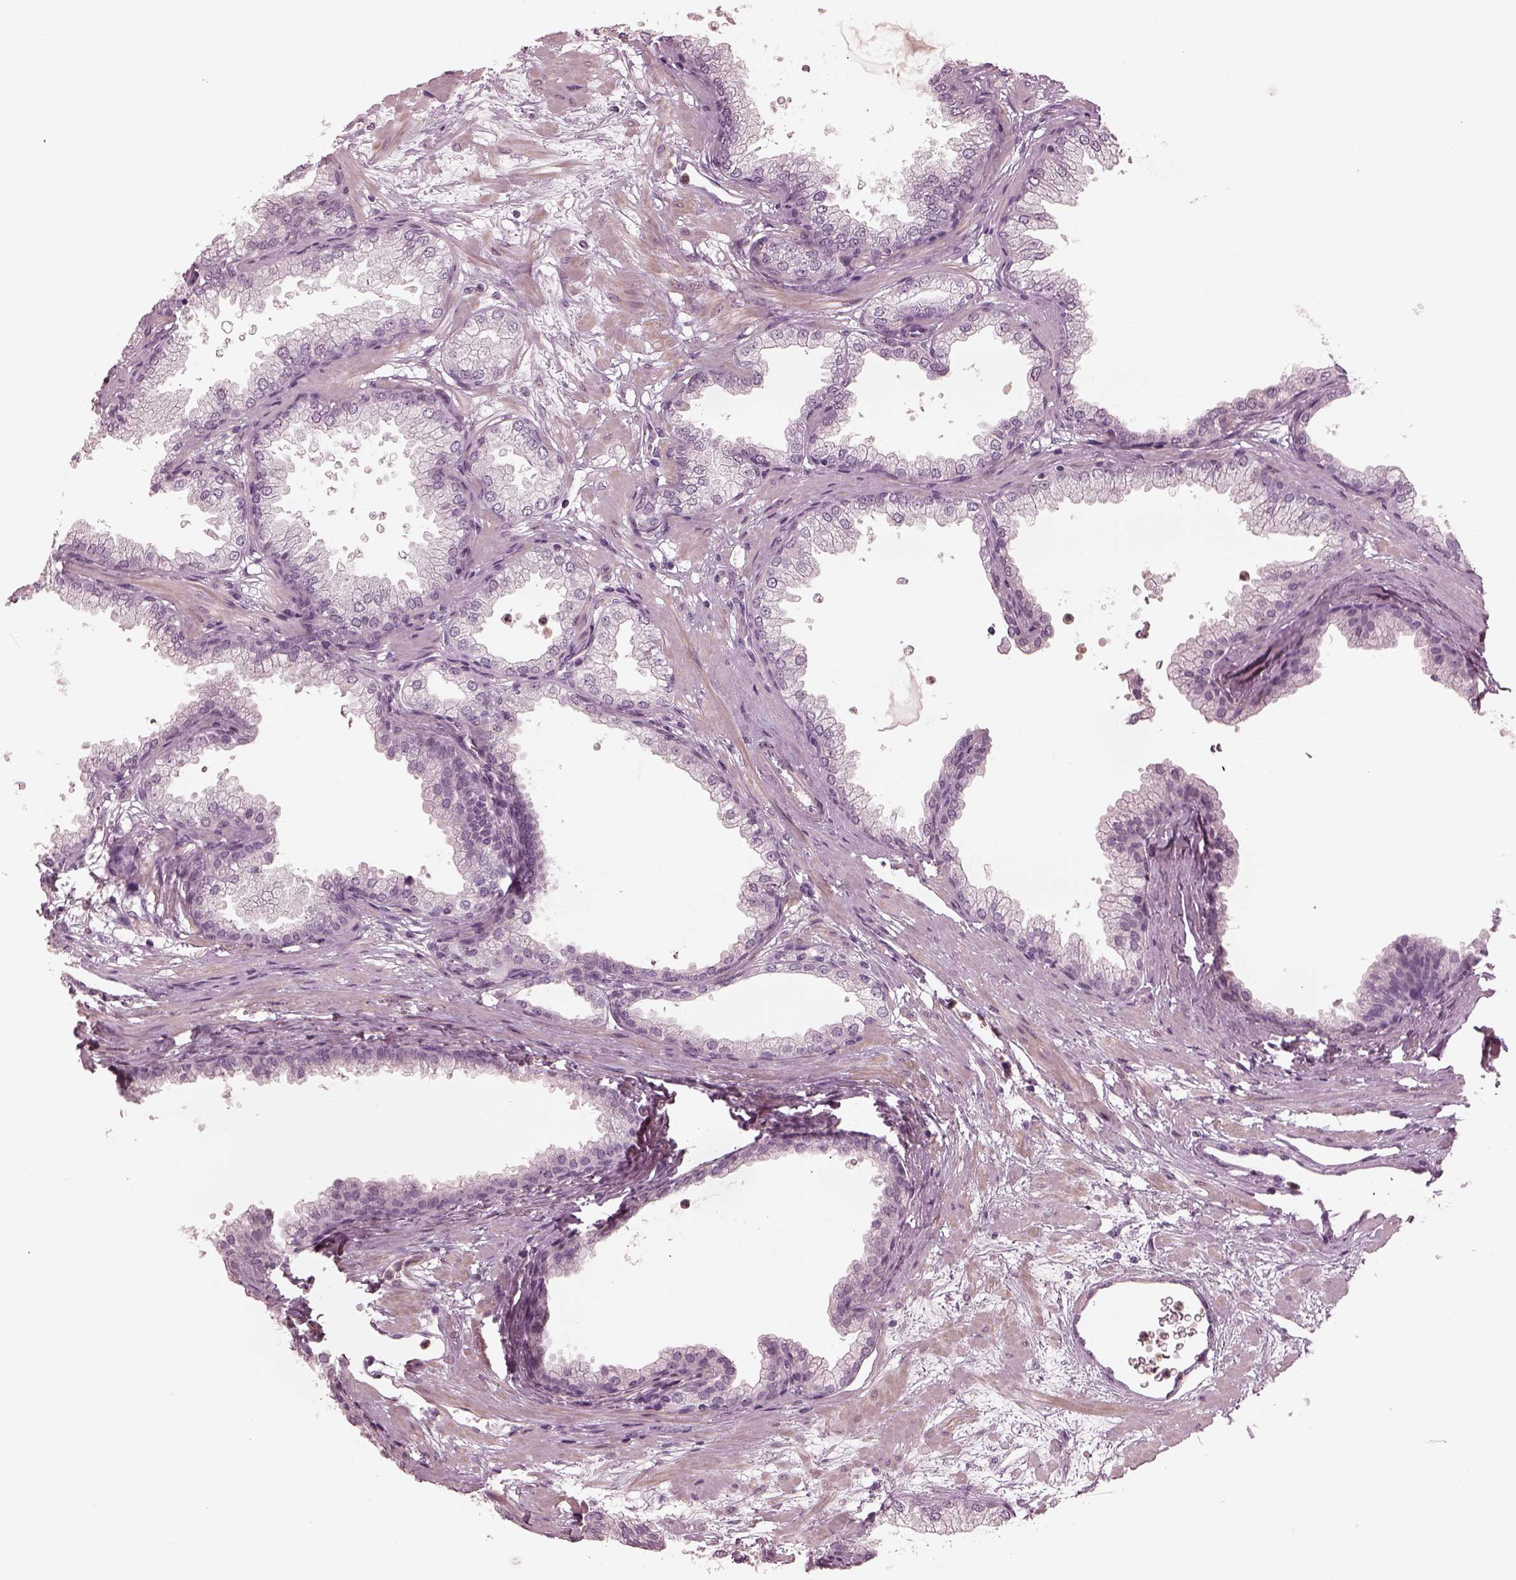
{"staining": {"intensity": "negative", "quantity": "none", "location": "none"}, "tissue": "prostate", "cell_type": "Glandular cells", "image_type": "normal", "snomed": [{"axis": "morphology", "description": "Normal tissue, NOS"}, {"axis": "topography", "description": "Prostate"}], "caption": "Glandular cells are negative for protein expression in normal human prostate. Nuclei are stained in blue.", "gene": "CCDC170", "patient": {"sex": "male", "age": 37}}